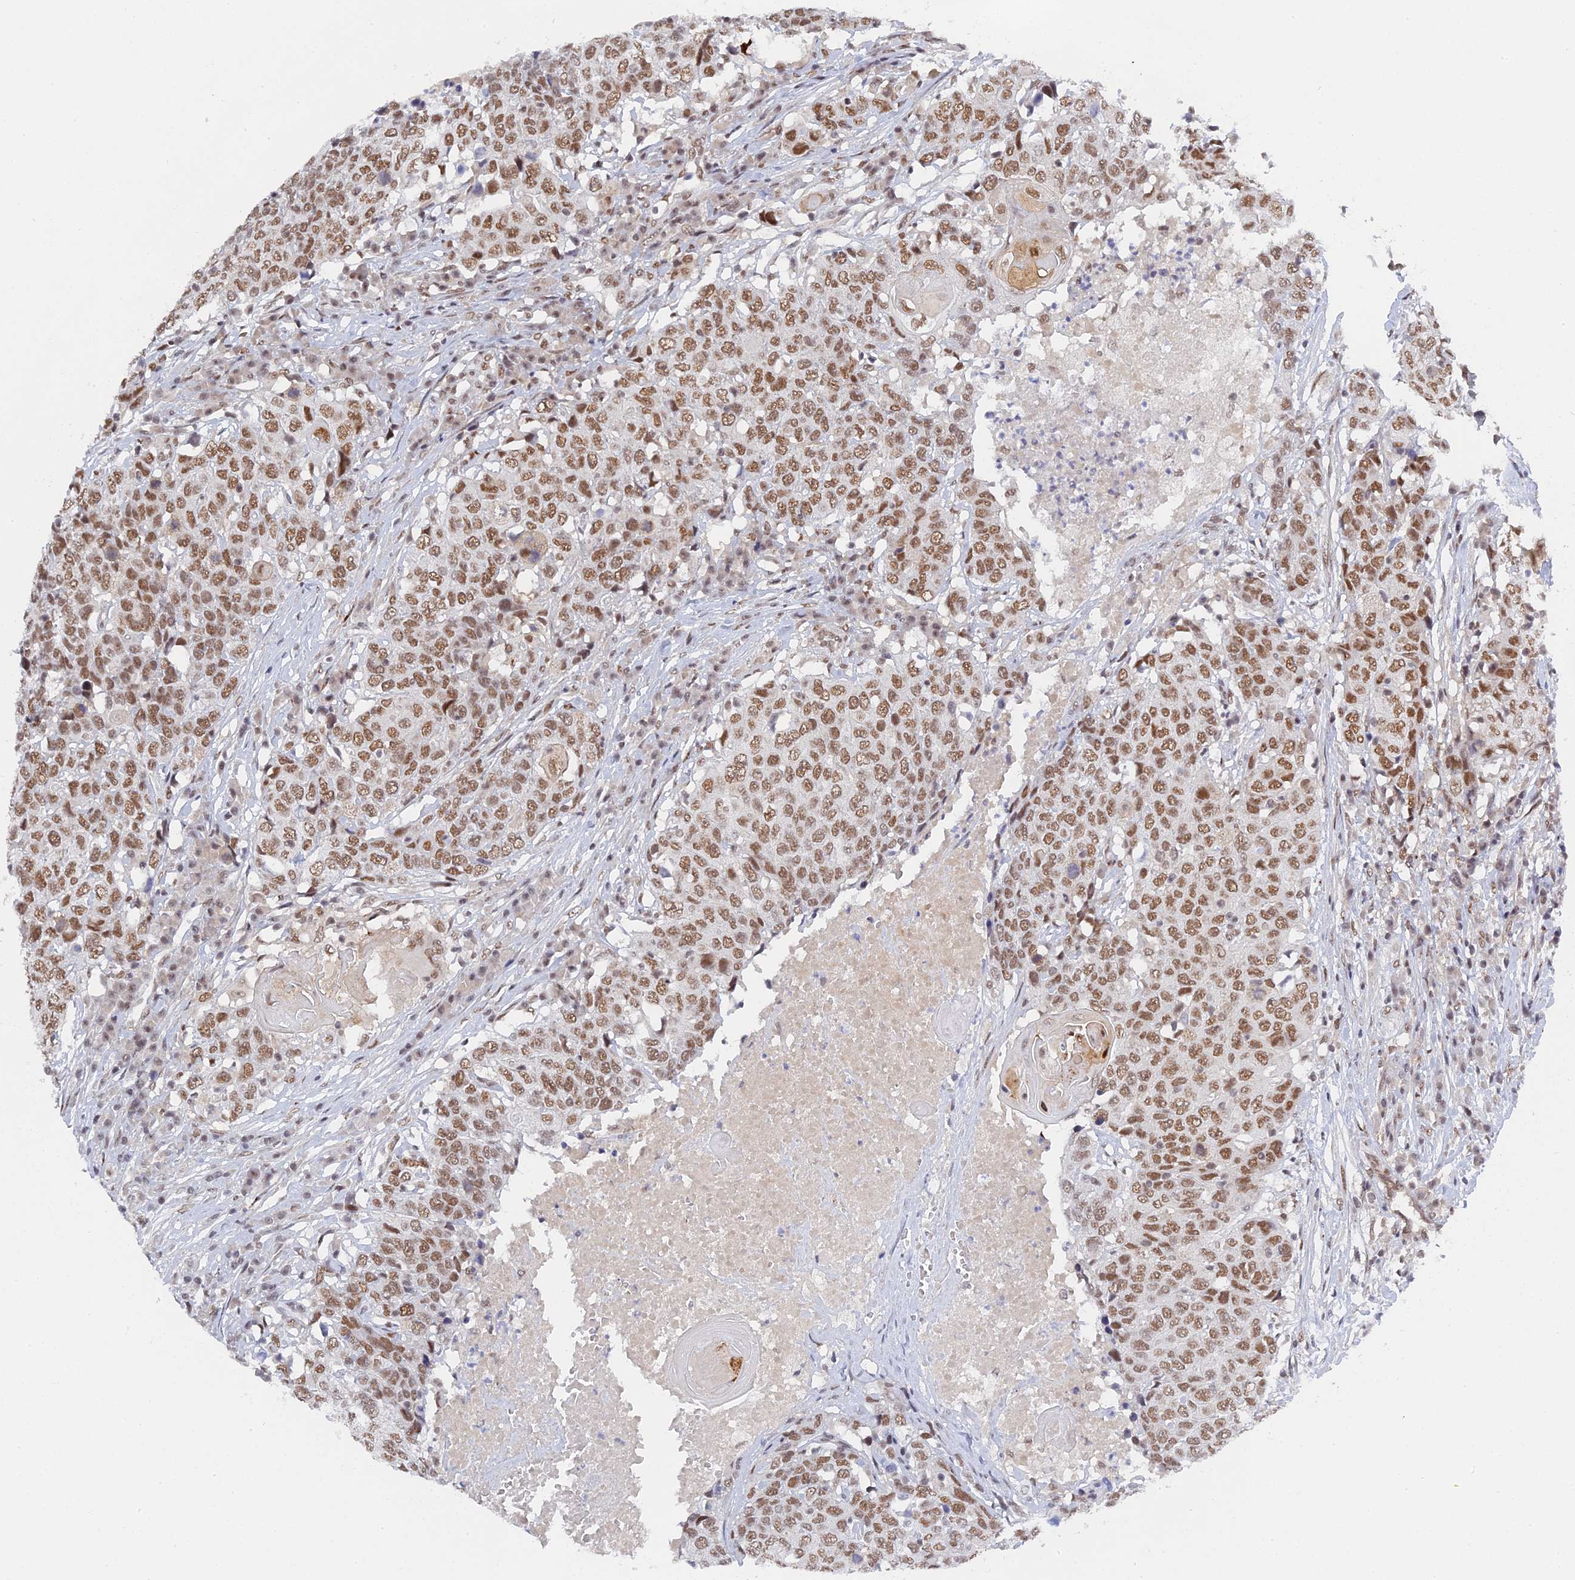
{"staining": {"intensity": "moderate", "quantity": ">75%", "location": "nuclear"}, "tissue": "head and neck cancer", "cell_type": "Tumor cells", "image_type": "cancer", "snomed": [{"axis": "morphology", "description": "Squamous cell carcinoma, NOS"}, {"axis": "topography", "description": "Head-Neck"}], "caption": "Protein staining shows moderate nuclear expression in about >75% of tumor cells in head and neck squamous cell carcinoma.", "gene": "CCDC85A", "patient": {"sex": "male", "age": 66}}